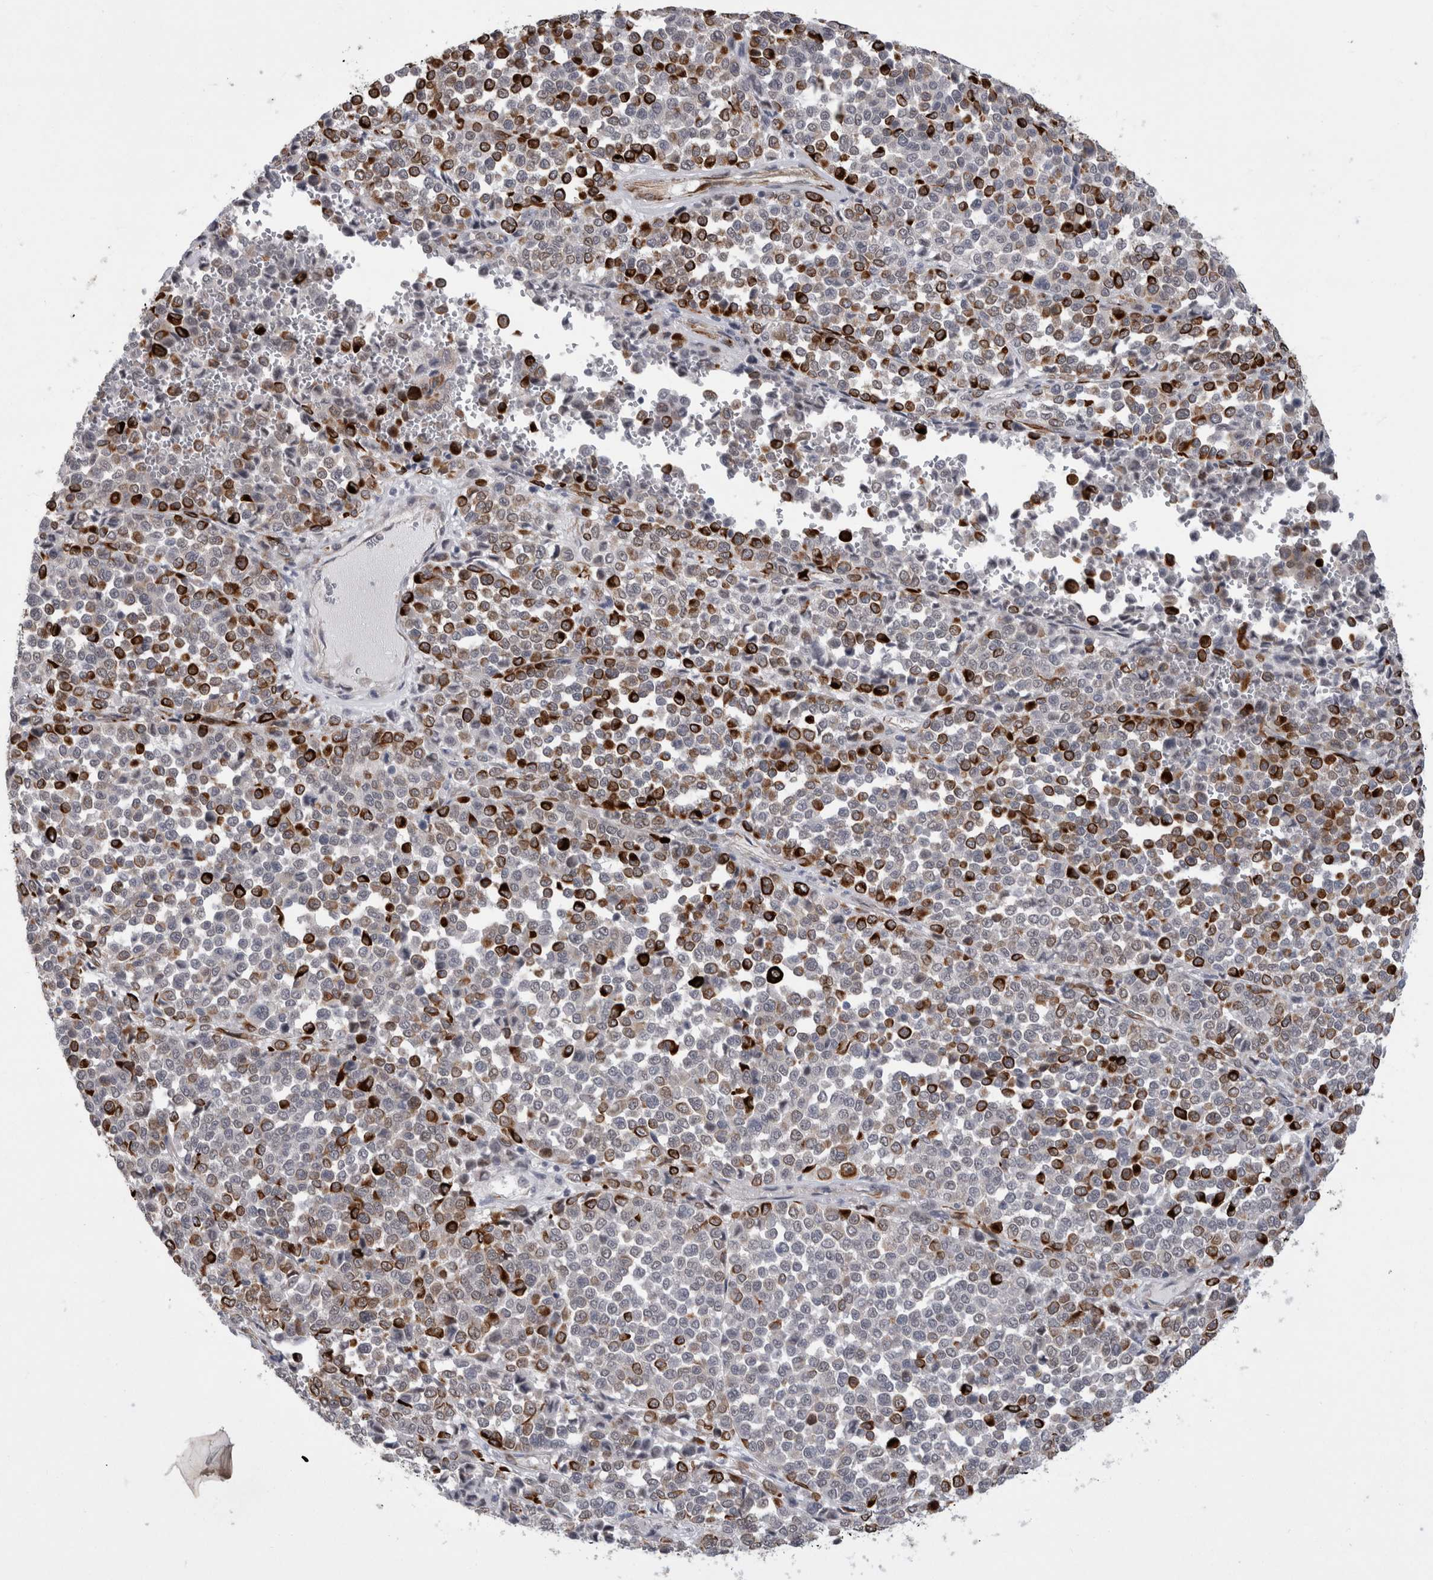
{"staining": {"intensity": "strong", "quantity": "<25%", "location": "cytoplasmic/membranous"}, "tissue": "melanoma", "cell_type": "Tumor cells", "image_type": "cancer", "snomed": [{"axis": "morphology", "description": "Malignant melanoma, Metastatic site"}, {"axis": "topography", "description": "Pancreas"}], "caption": "High-magnification brightfield microscopy of melanoma stained with DAB (brown) and counterstained with hematoxylin (blue). tumor cells exhibit strong cytoplasmic/membranous positivity is identified in approximately<25% of cells.", "gene": "FAM83H", "patient": {"sex": "female", "age": 30}}